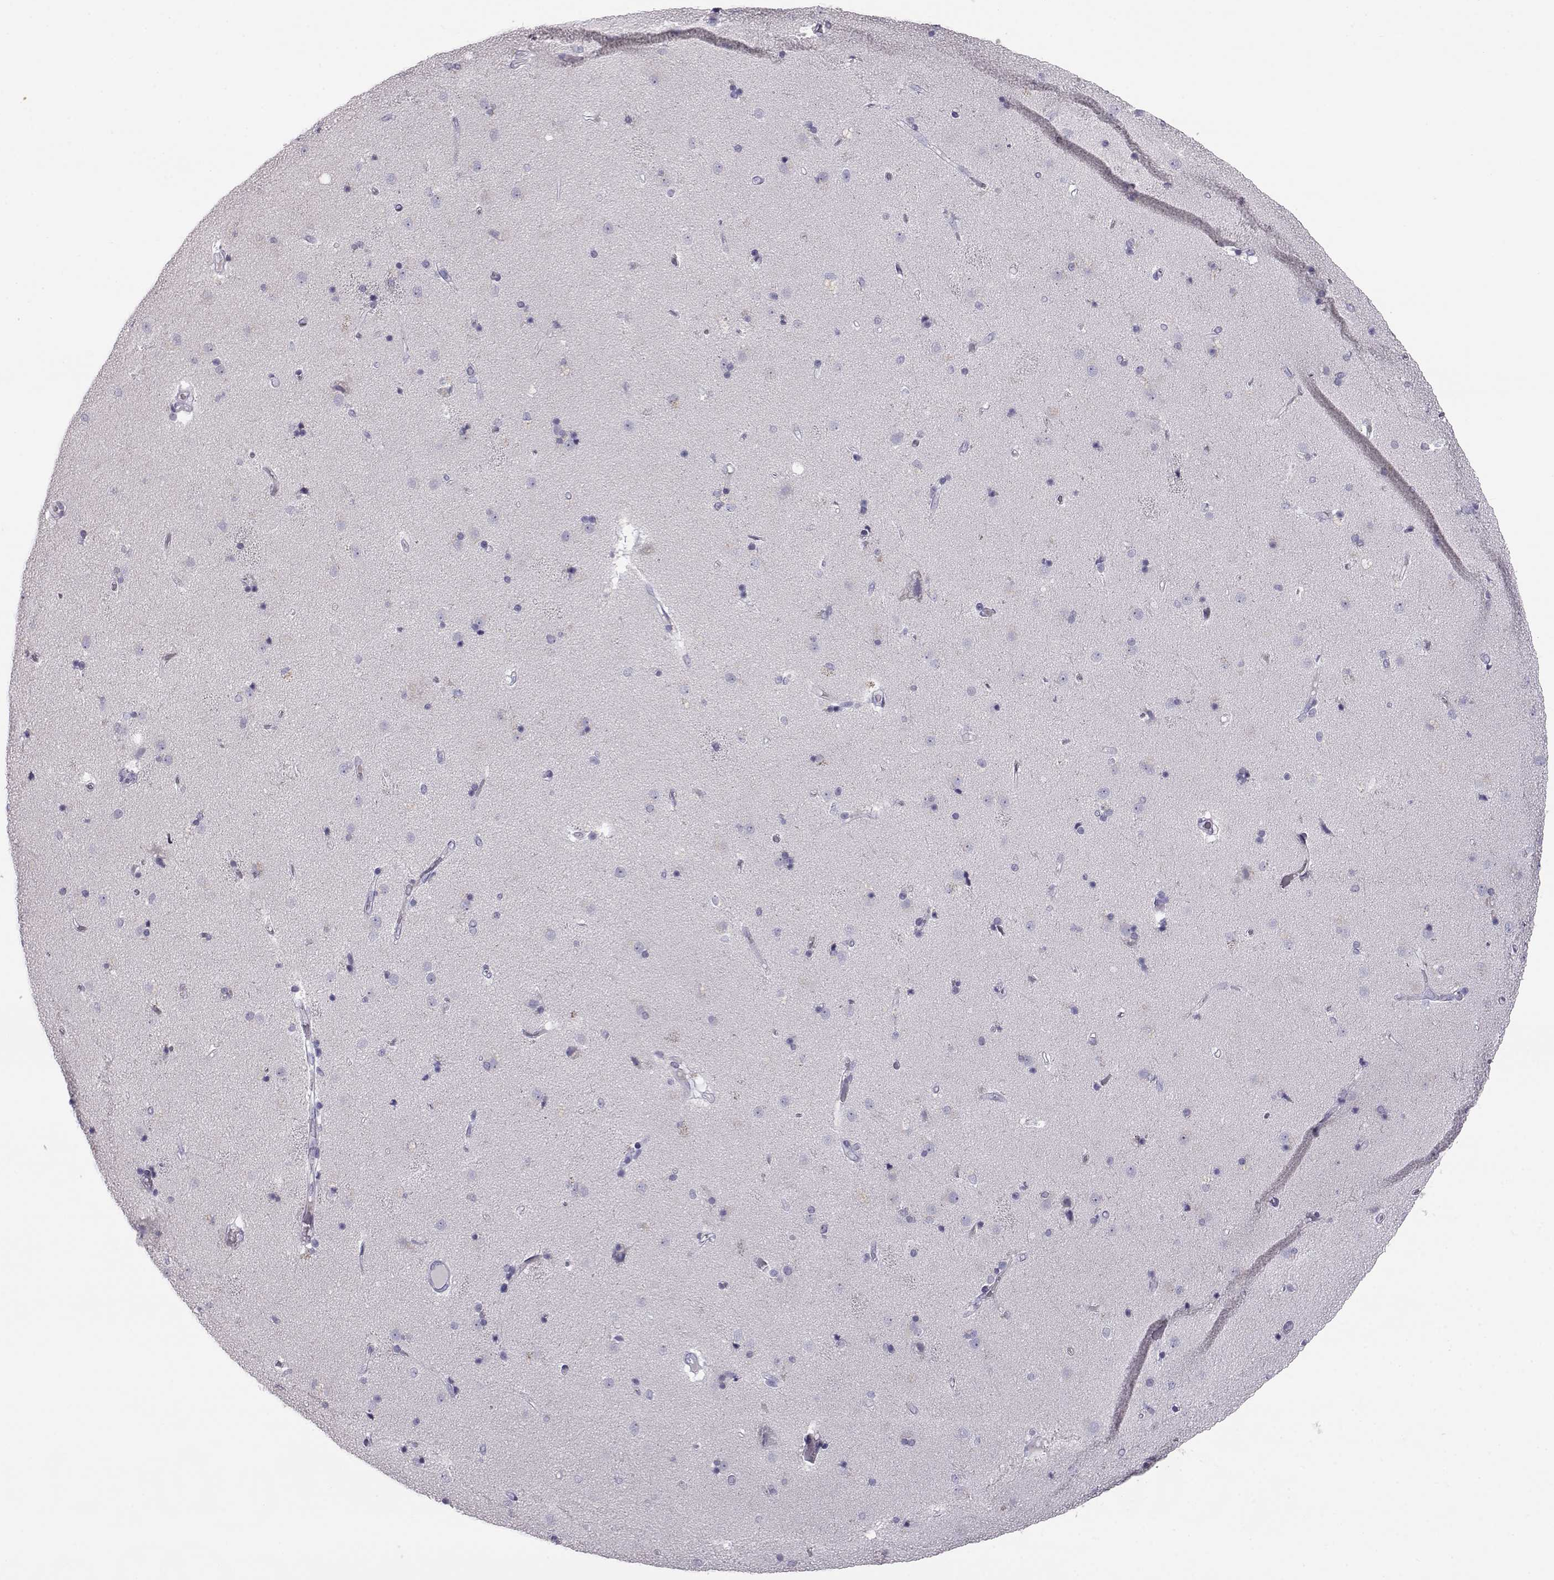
{"staining": {"intensity": "negative", "quantity": "none", "location": "none"}, "tissue": "caudate", "cell_type": "Glial cells", "image_type": "normal", "snomed": [{"axis": "morphology", "description": "Normal tissue, NOS"}, {"axis": "topography", "description": "Lateral ventricle wall"}], "caption": "Protein analysis of normal caudate shows no significant positivity in glial cells. Brightfield microscopy of immunohistochemistry (IHC) stained with DAB (3,3'-diaminobenzidine) (brown) and hematoxylin (blue), captured at high magnification.", "gene": "ITLN1", "patient": {"sex": "female", "age": 71}}